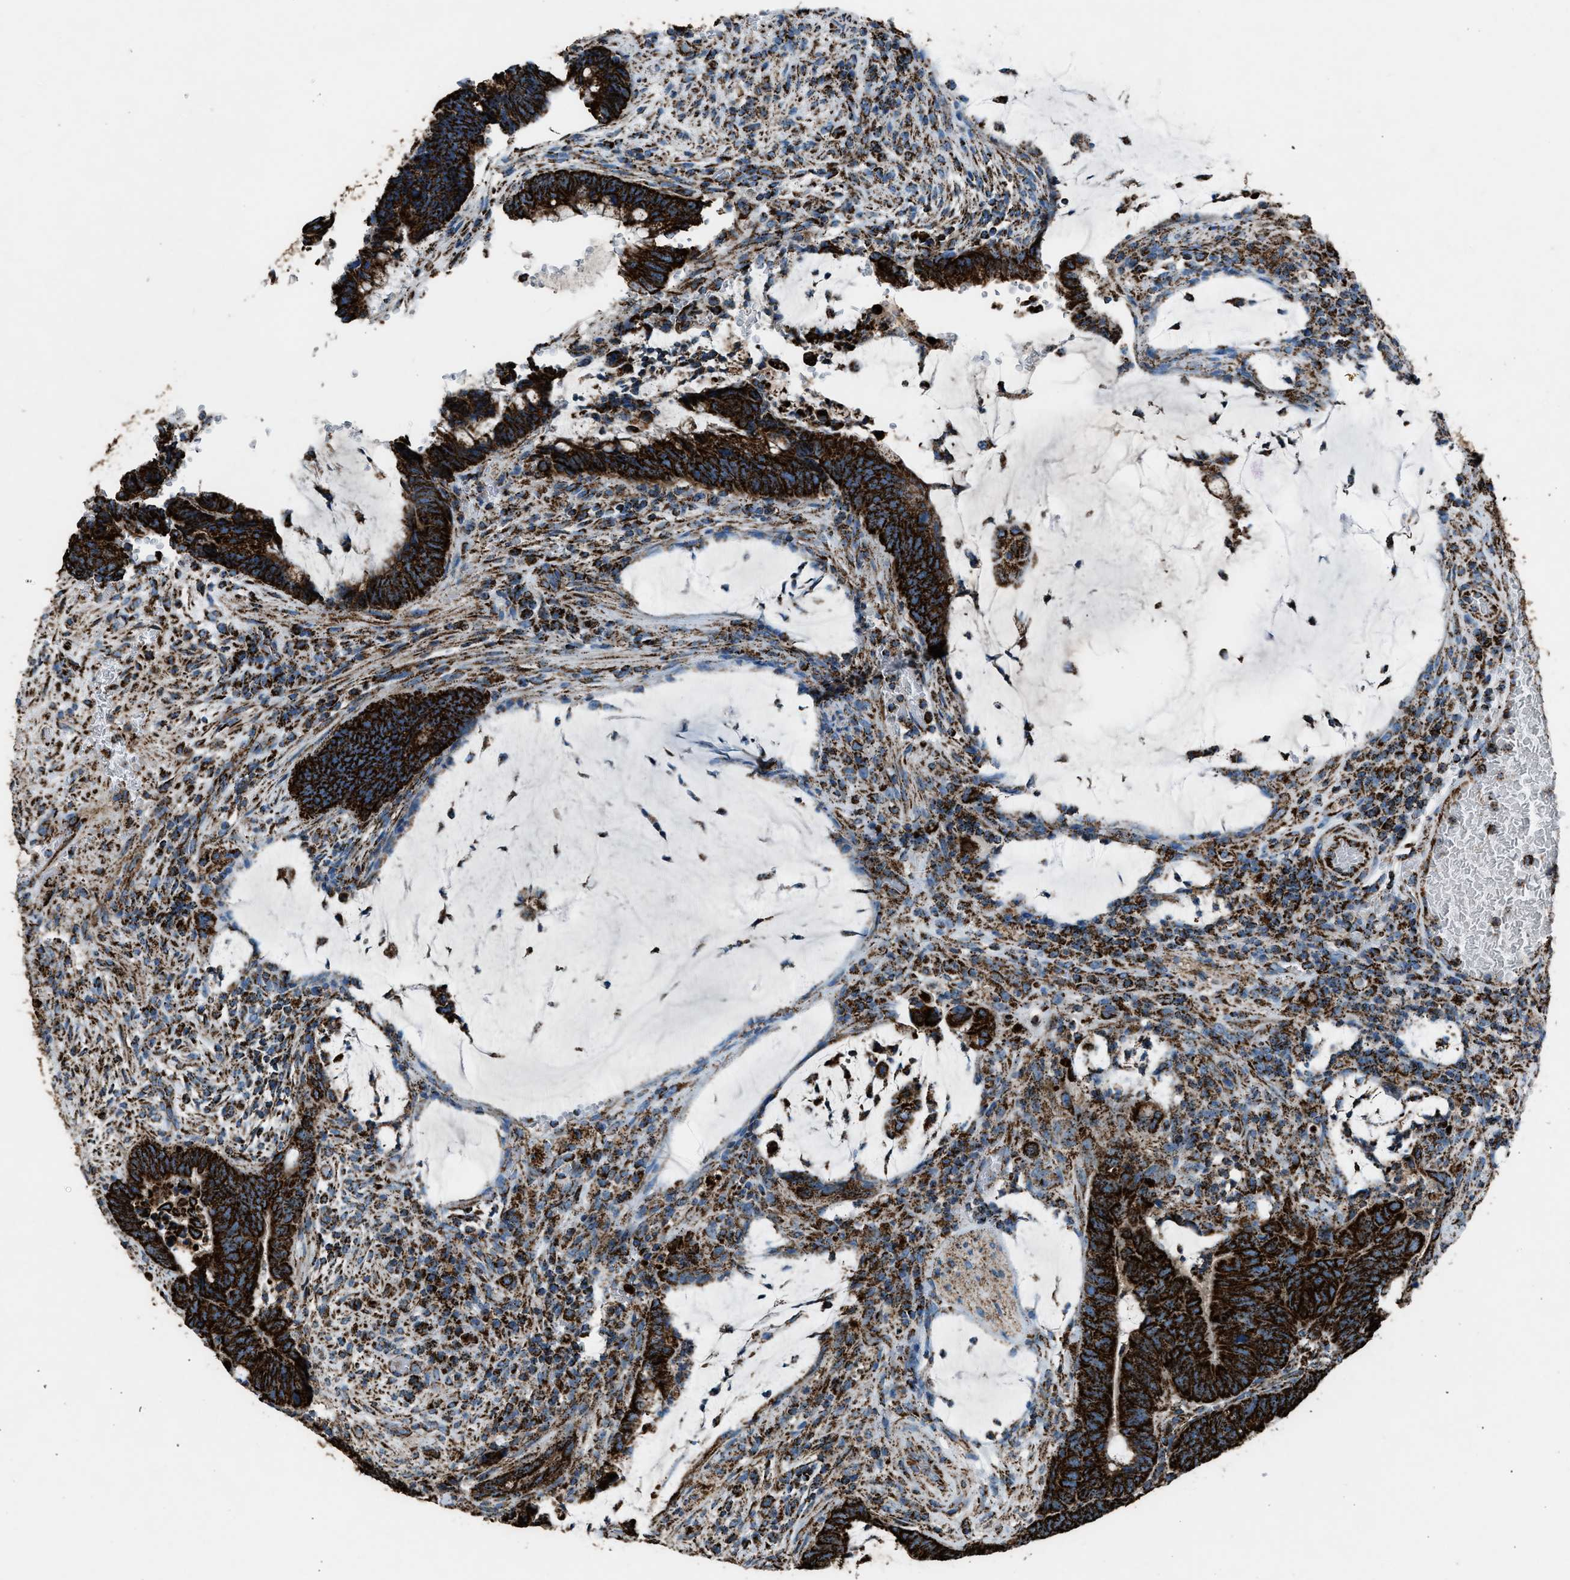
{"staining": {"intensity": "strong", "quantity": ">75%", "location": "cytoplasmic/membranous"}, "tissue": "colorectal cancer", "cell_type": "Tumor cells", "image_type": "cancer", "snomed": [{"axis": "morphology", "description": "Normal tissue, NOS"}, {"axis": "morphology", "description": "Adenocarcinoma, NOS"}, {"axis": "topography", "description": "Rectum"}, {"axis": "topography", "description": "Peripheral nerve tissue"}], "caption": "Colorectal cancer (adenocarcinoma) stained with DAB (3,3'-diaminobenzidine) immunohistochemistry (IHC) shows high levels of strong cytoplasmic/membranous positivity in approximately >75% of tumor cells.", "gene": "MDH2", "patient": {"sex": "male", "age": 92}}